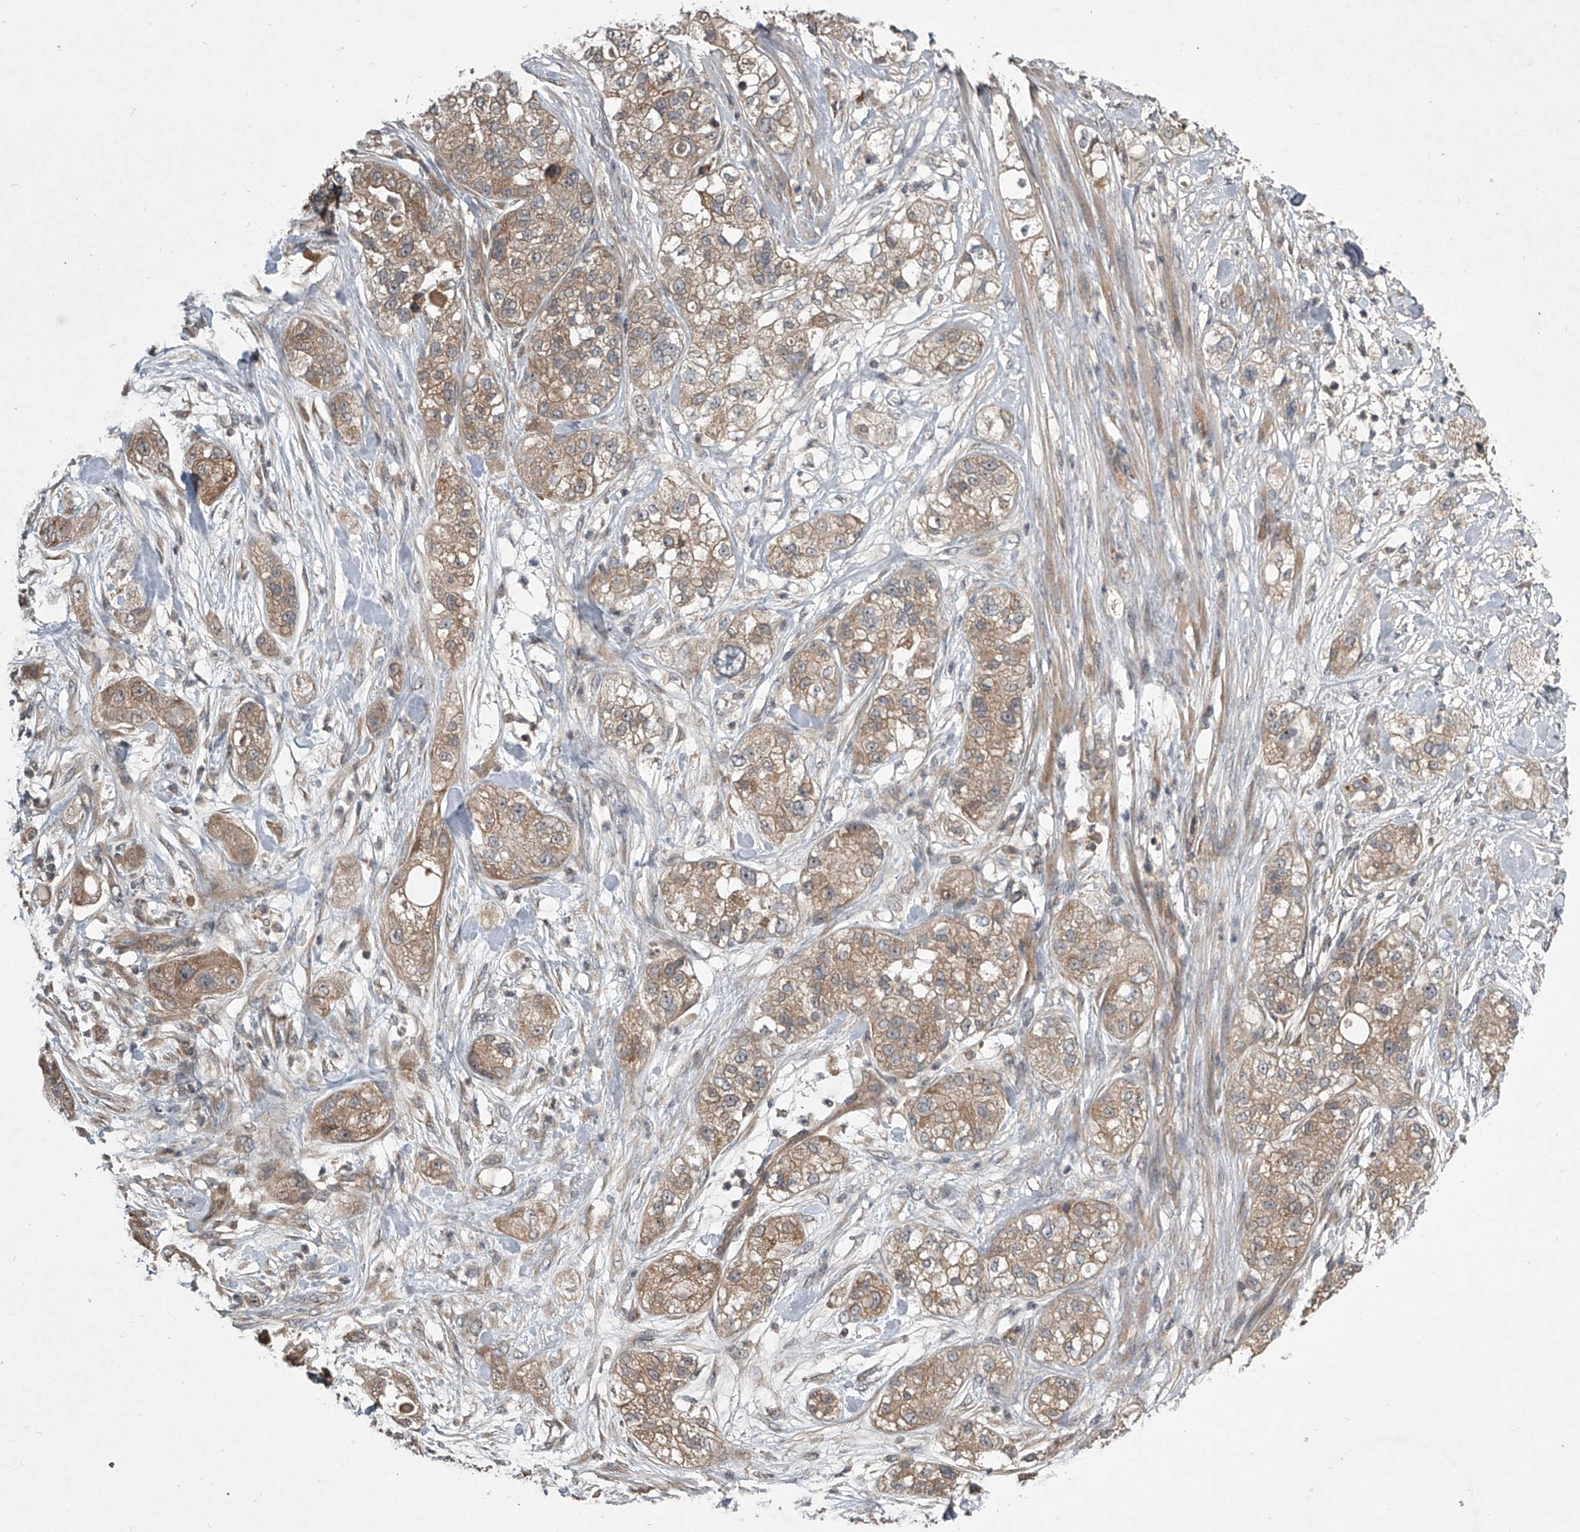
{"staining": {"intensity": "weak", "quantity": ">75%", "location": "cytoplasmic/membranous"}, "tissue": "pancreatic cancer", "cell_type": "Tumor cells", "image_type": "cancer", "snomed": [{"axis": "morphology", "description": "Adenocarcinoma, NOS"}, {"axis": "topography", "description": "Pancreas"}], "caption": "Human pancreatic adenocarcinoma stained with a brown dye demonstrates weak cytoplasmic/membranous positive staining in approximately >75% of tumor cells.", "gene": "NFS1", "patient": {"sex": "female", "age": 78}}